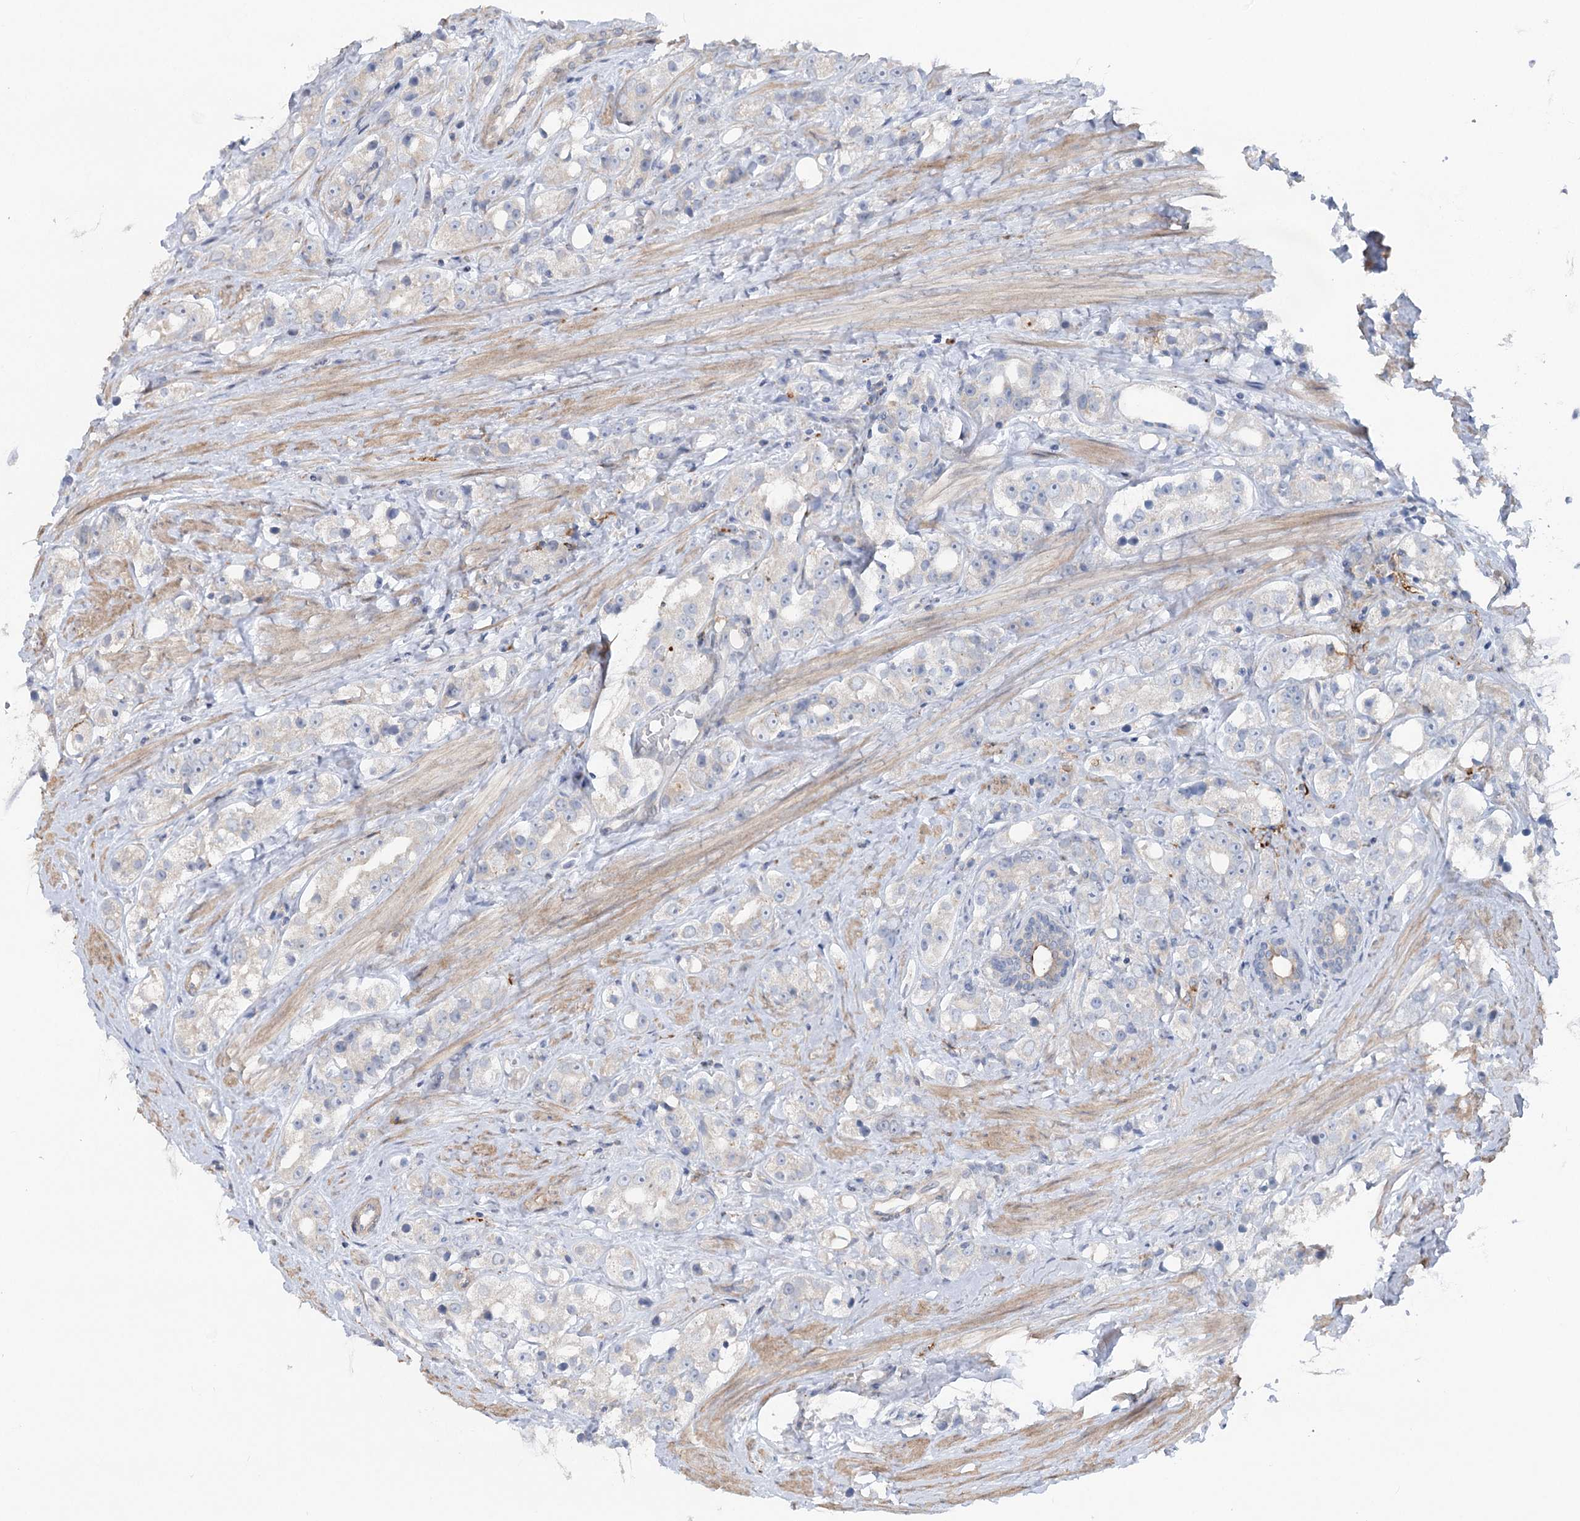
{"staining": {"intensity": "negative", "quantity": "none", "location": "none"}, "tissue": "prostate cancer", "cell_type": "Tumor cells", "image_type": "cancer", "snomed": [{"axis": "morphology", "description": "Adenocarcinoma, NOS"}, {"axis": "topography", "description": "Prostate"}], "caption": "Histopathology image shows no protein positivity in tumor cells of adenocarcinoma (prostate) tissue.", "gene": "SCN11A", "patient": {"sex": "male", "age": 79}}